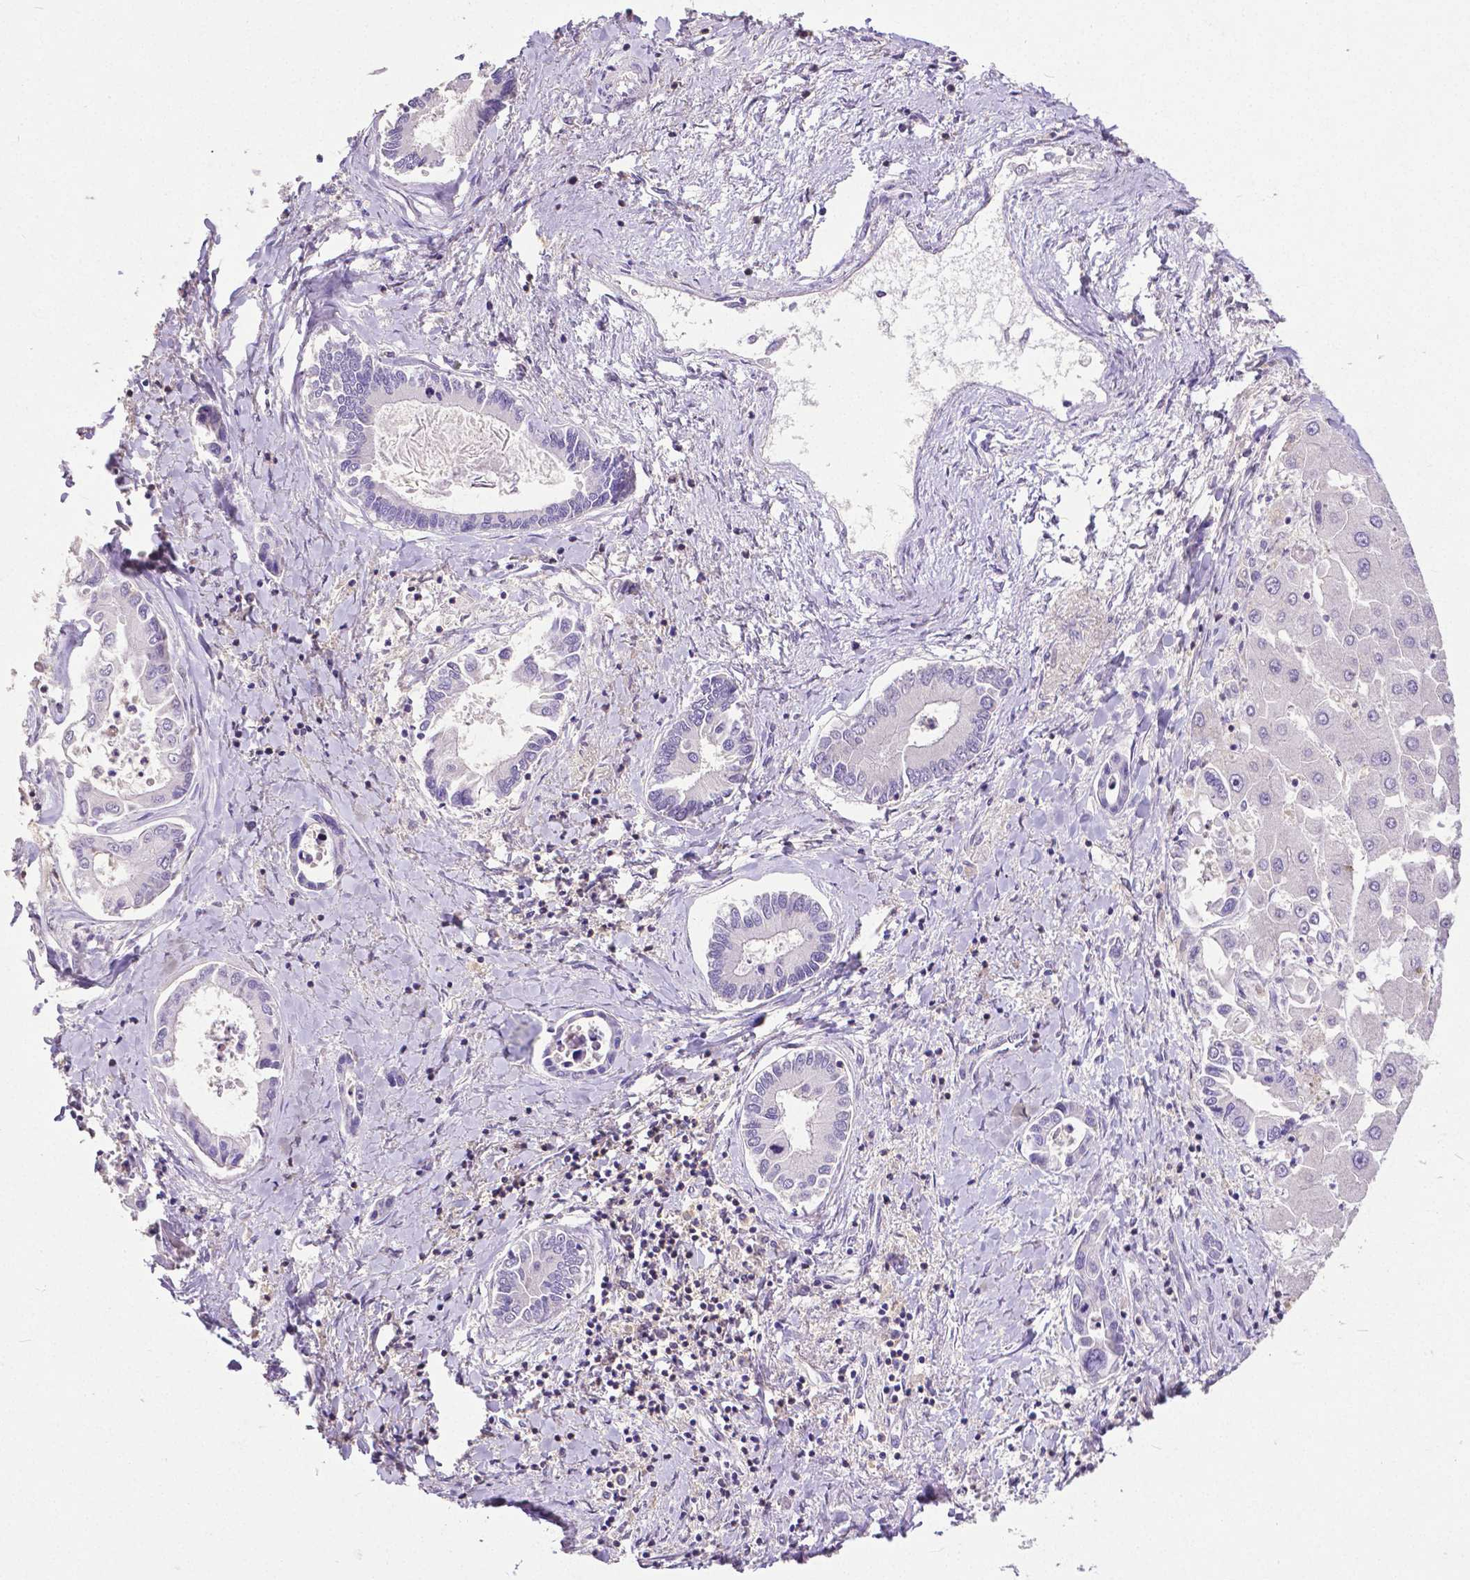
{"staining": {"intensity": "negative", "quantity": "none", "location": "none"}, "tissue": "liver cancer", "cell_type": "Tumor cells", "image_type": "cancer", "snomed": [{"axis": "morphology", "description": "Cholangiocarcinoma"}, {"axis": "topography", "description": "Liver"}], "caption": "Micrograph shows no protein staining in tumor cells of liver cancer tissue.", "gene": "CD4", "patient": {"sex": "male", "age": 66}}